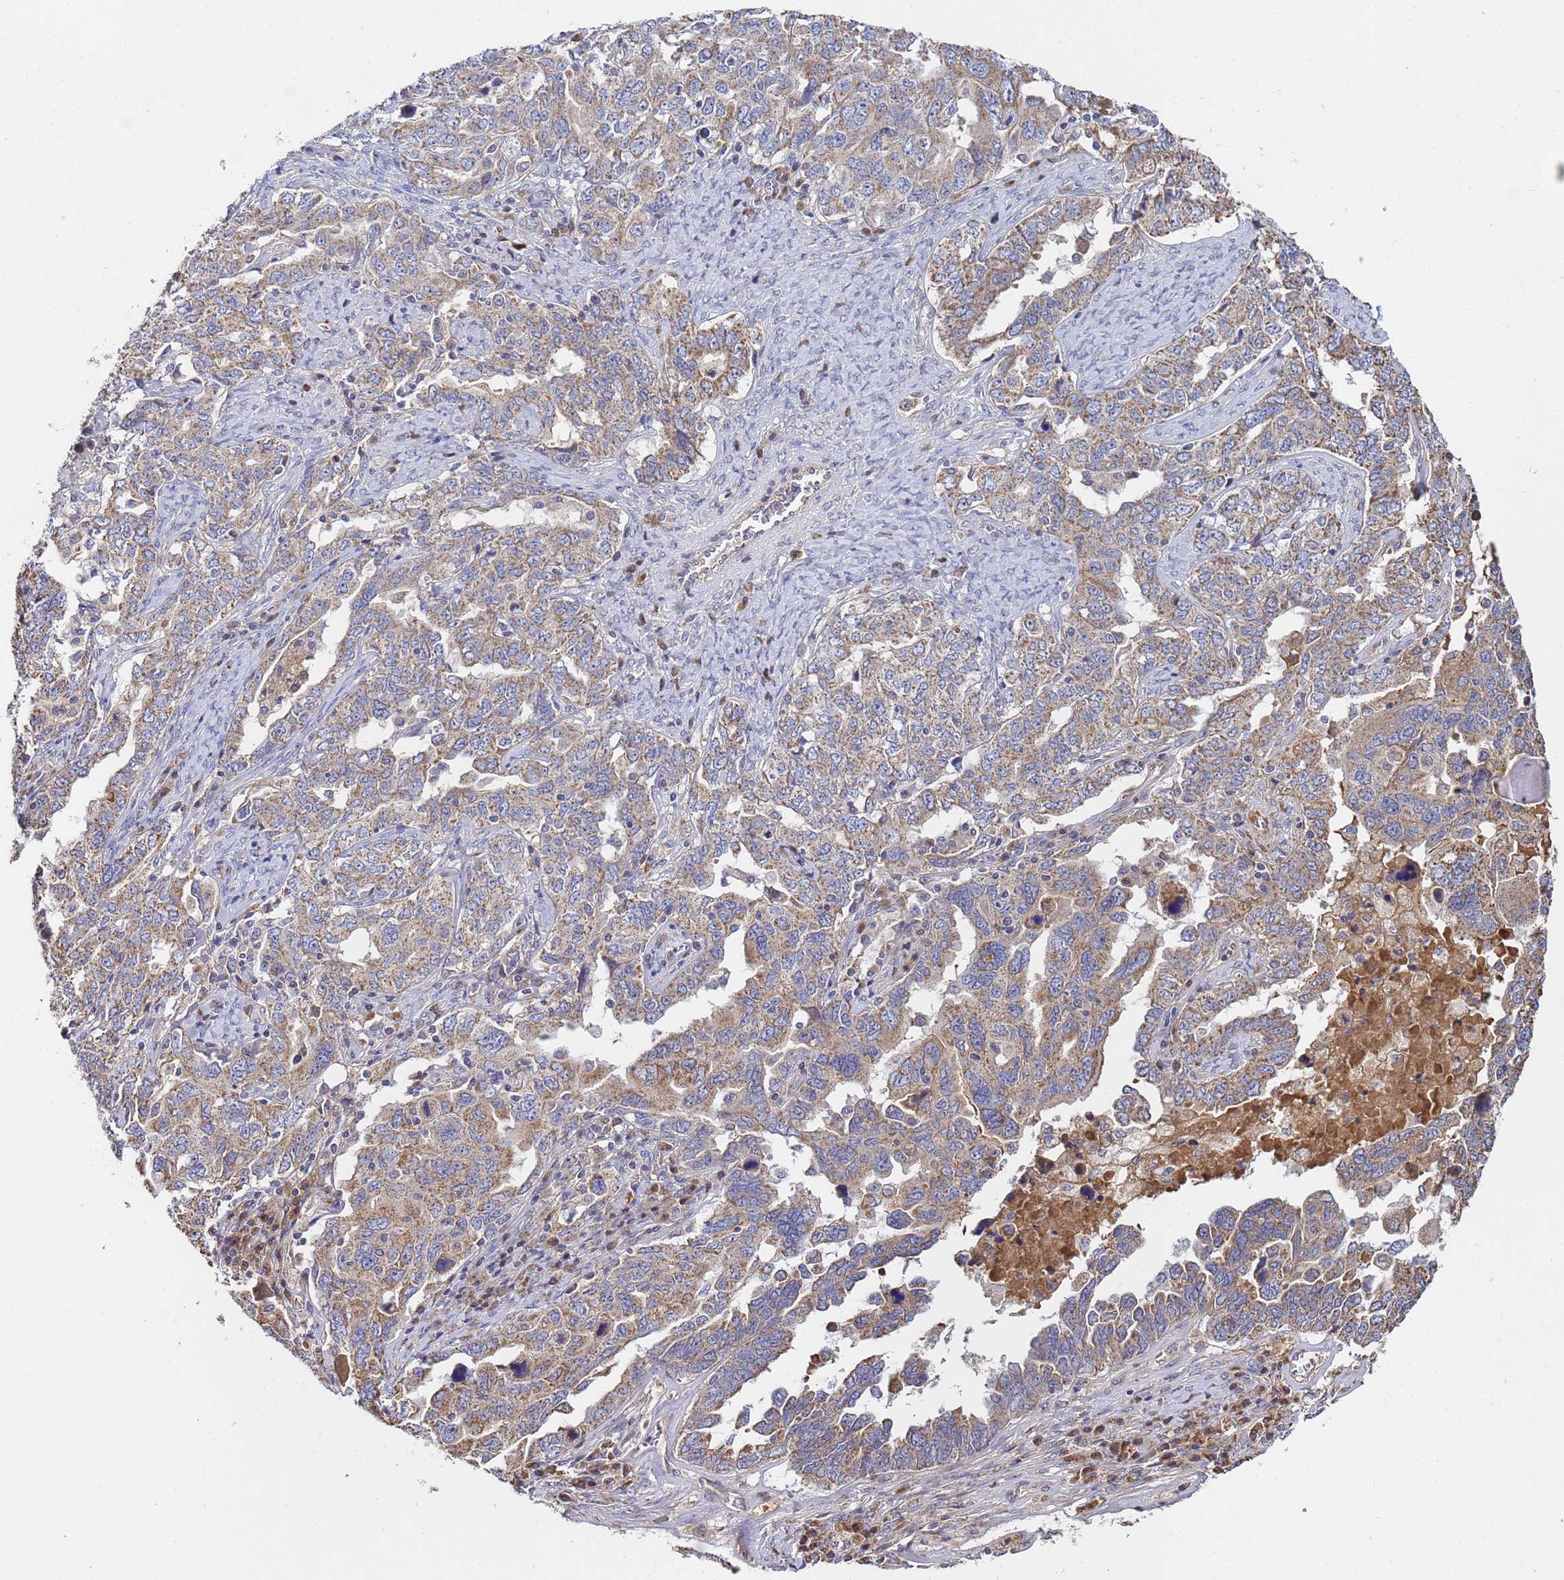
{"staining": {"intensity": "moderate", "quantity": "25%-75%", "location": "cytoplasmic/membranous"}, "tissue": "ovarian cancer", "cell_type": "Tumor cells", "image_type": "cancer", "snomed": [{"axis": "morphology", "description": "Carcinoma, endometroid"}, {"axis": "topography", "description": "Ovary"}], "caption": "Immunohistochemistry of ovarian cancer displays medium levels of moderate cytoplasmic/membranous staining in approximately 25%-75% of tumor cells.", "gene": "C5orf34", "patient": {"sex": "female", "age": 62}}